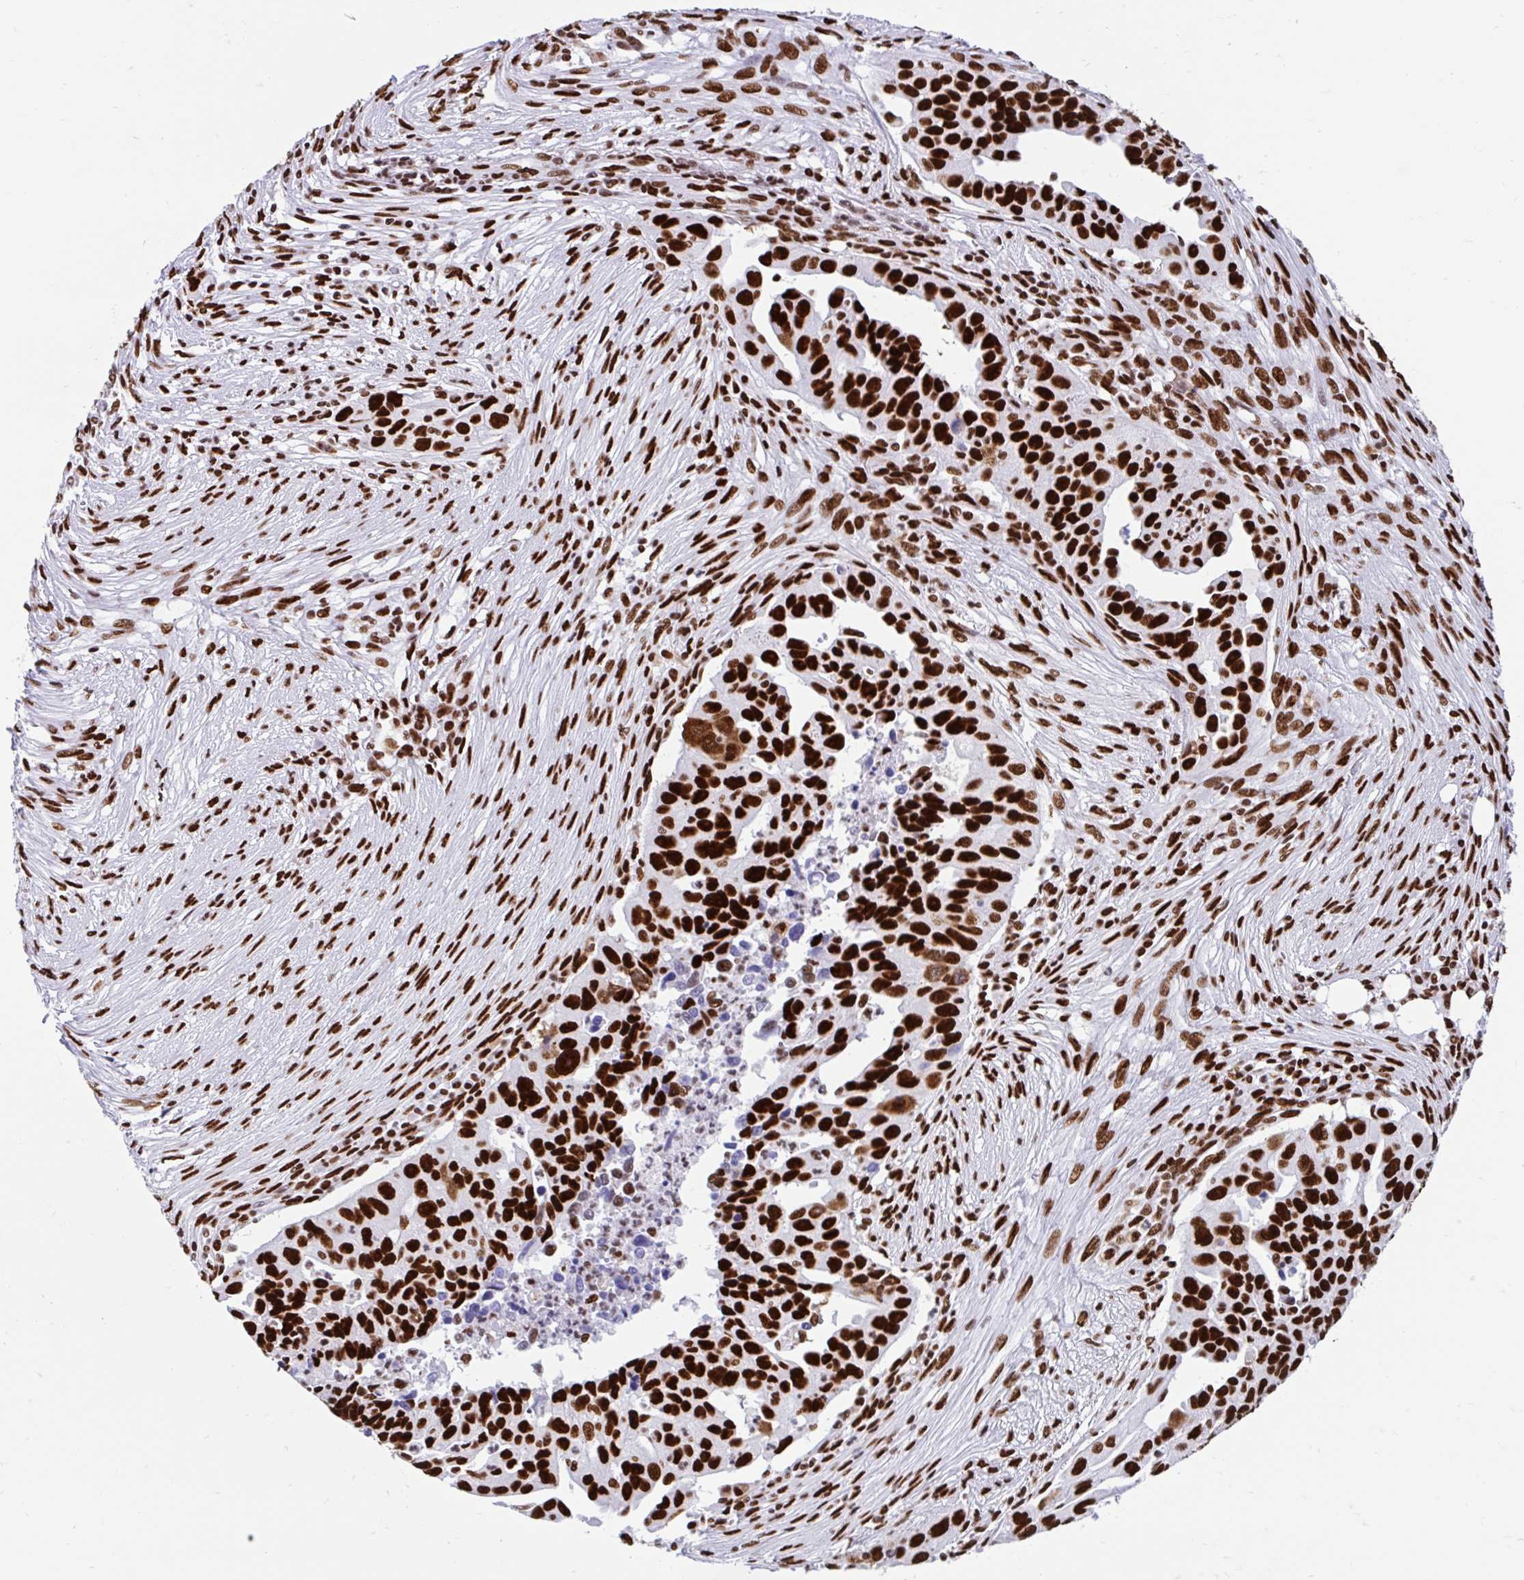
{"staining": {"intensity": "strong", "quantity": ">75%", "location": "nuclear"}, "tissue": "ovarian cancer", "cell_type": "Tumor cells", "image_type": "cancer", "snomed": [{"axis": "morphology", "description": "Carcinoma, endometroid"}, {"axis": "morphology", "description": "Cystadenocarcinoma, serous, NOS"}, {"axis": "topography", "description": "Ovary"}], "caption": "Approximately >75% of tumor cells in human ovarian serous cystadenocarcinoma show strong nuclear protein expression as visualized by brown immunohistochemical staining.", "gene": "KHDRBS1", "patient": {"sex": "female", "age": 45}}